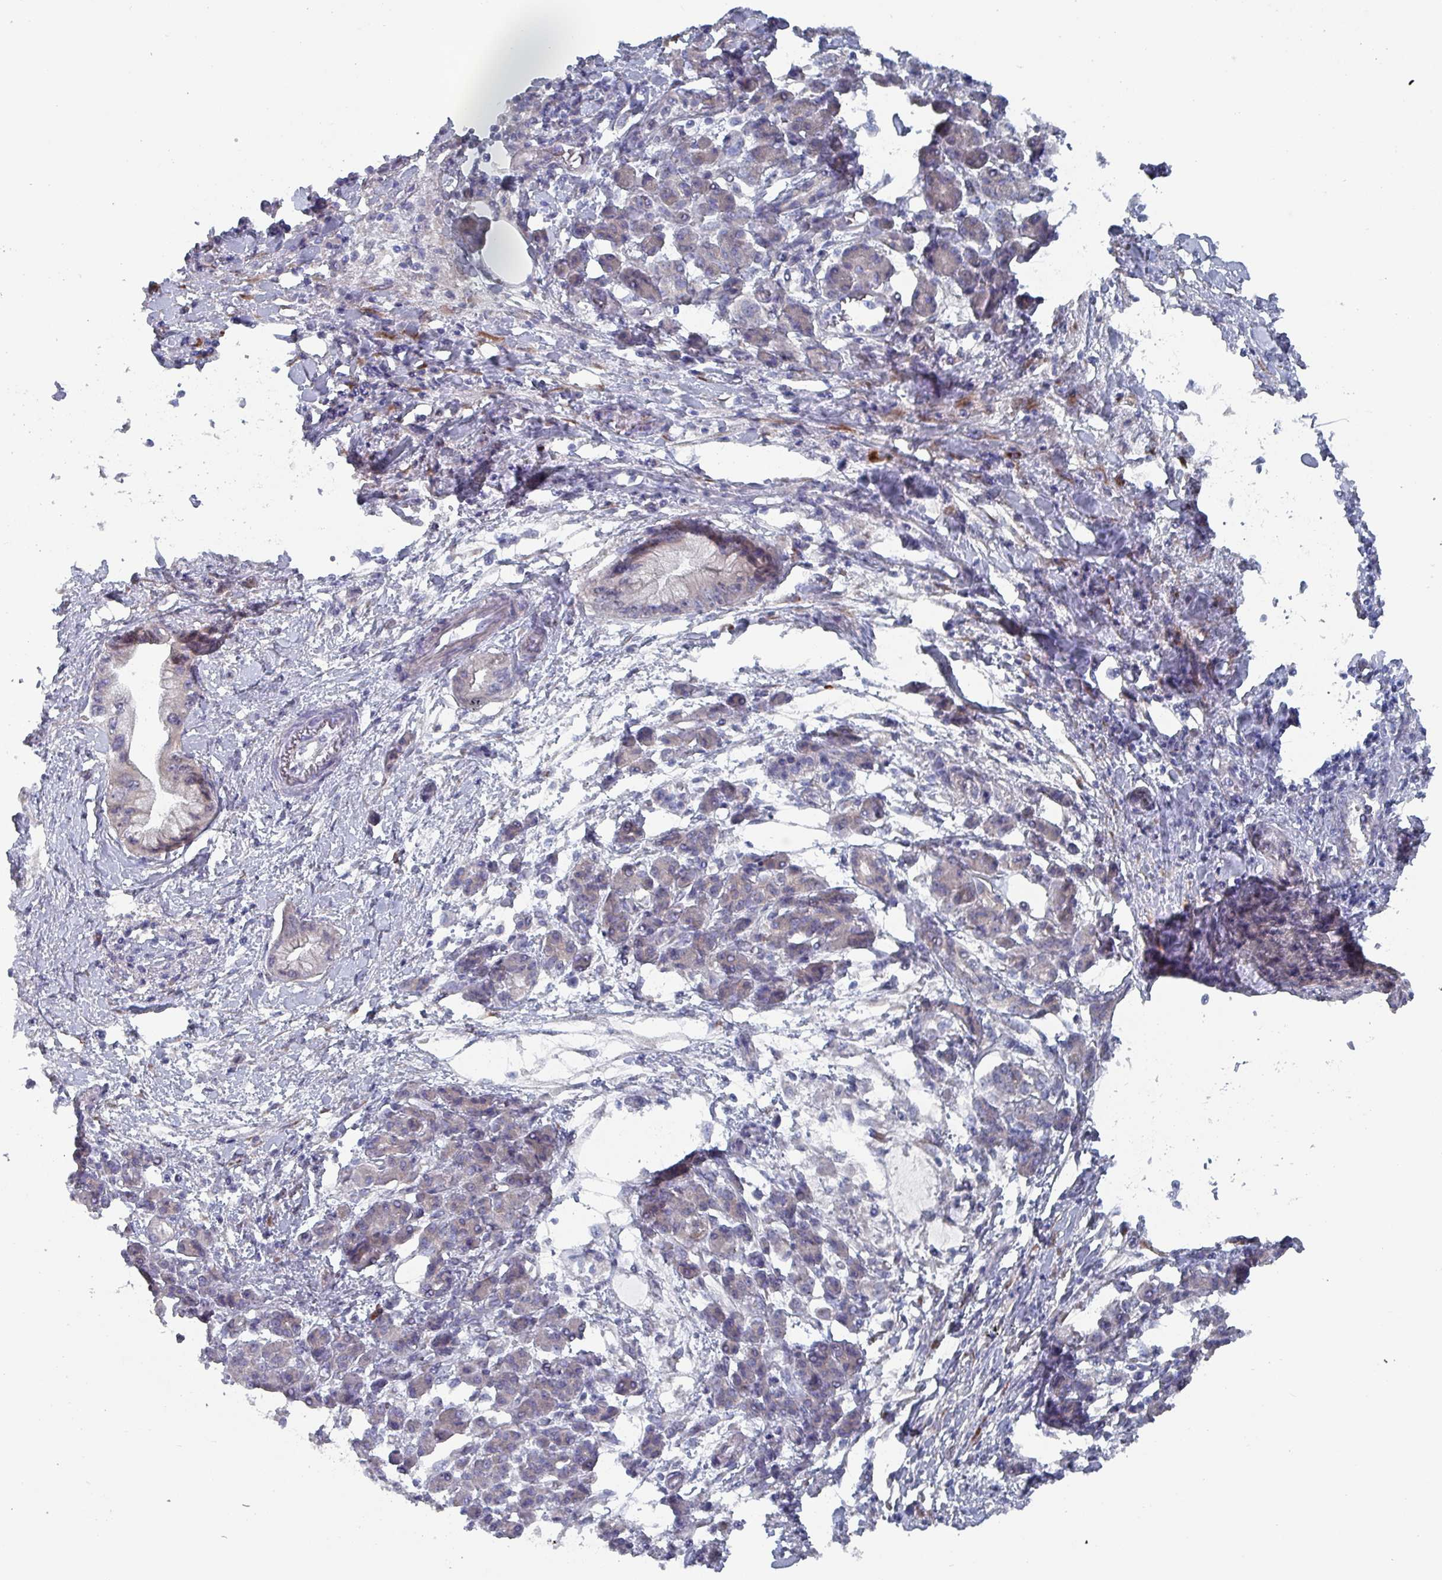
{"staining": {"intensity": "negative", "quantity": "none", "location": "none"}, "tissue": "pancreatic cancer", "cell_type": "Tumor cells", "image_type": "cancer", "snomed": [{"axis": "morphology", "description": "Adenocarcinoma, NOS"}, {"axis": "topography", "description": "Pancreas"}], "caption": "Tumor cells are negative for protein expression in human pancreatic adenocarcinoma.", "gene": "DRD5", "patient": {"sex": "male", "age": 48}}